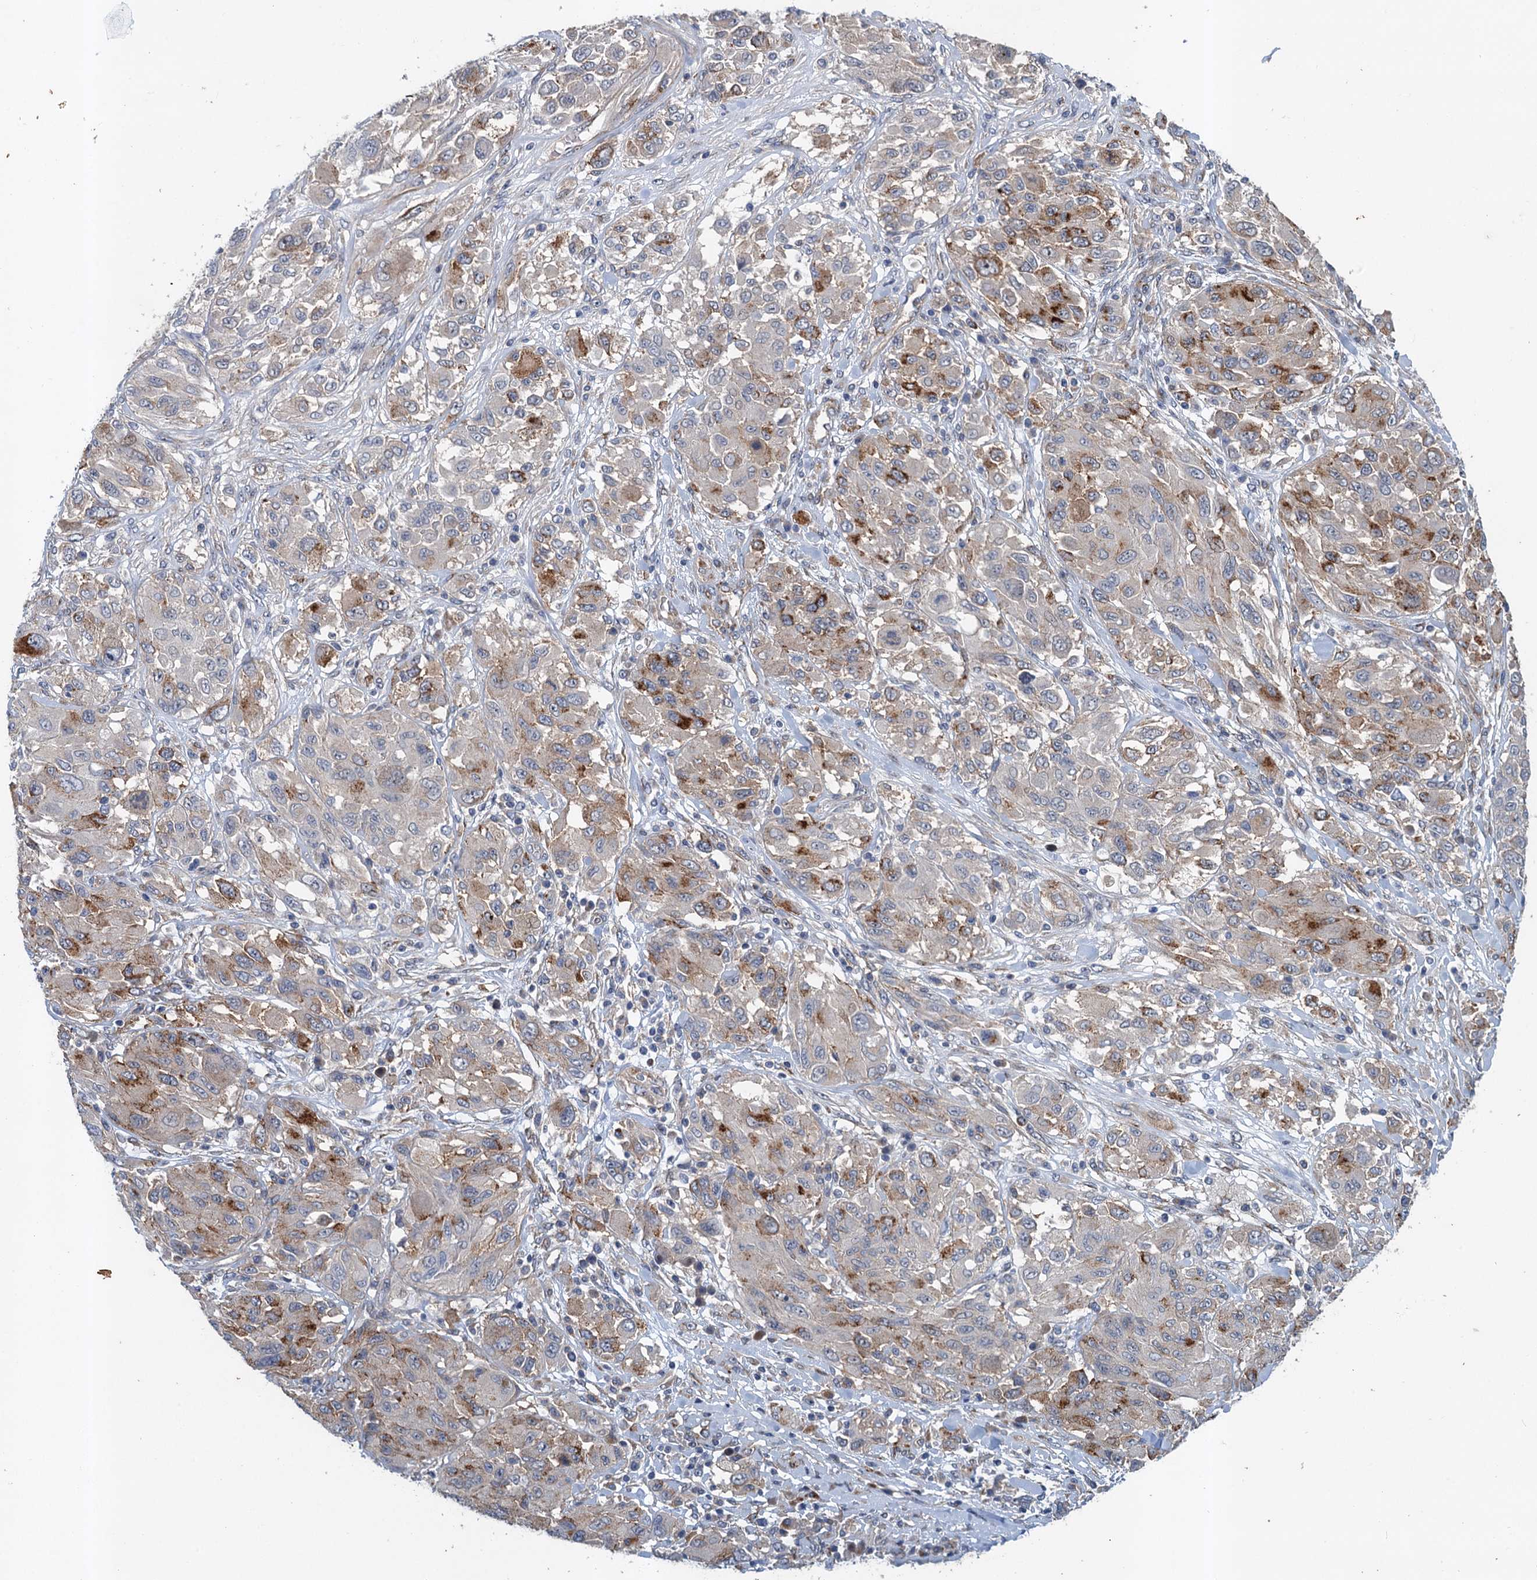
{"staining": {"intensity": "strong", "quantity": "<25%", "location": "cytoplasmic/membranous"}, "tissue": "melanoma", "cell_type": "Tumor cells", "image_type": "cancer", "snomed": [{"axis": "morphology", "description": "Malignant melanoma, NOS"}, {"axis": "topography", "description": "Skin"}], "caption": "Malignant melanoma tissue demonstrates strong cytoplasmic/membranous staining in about <25% of tumor cells", "gene": "NBEA", "patient": {"sex": "female", "age": 91}}